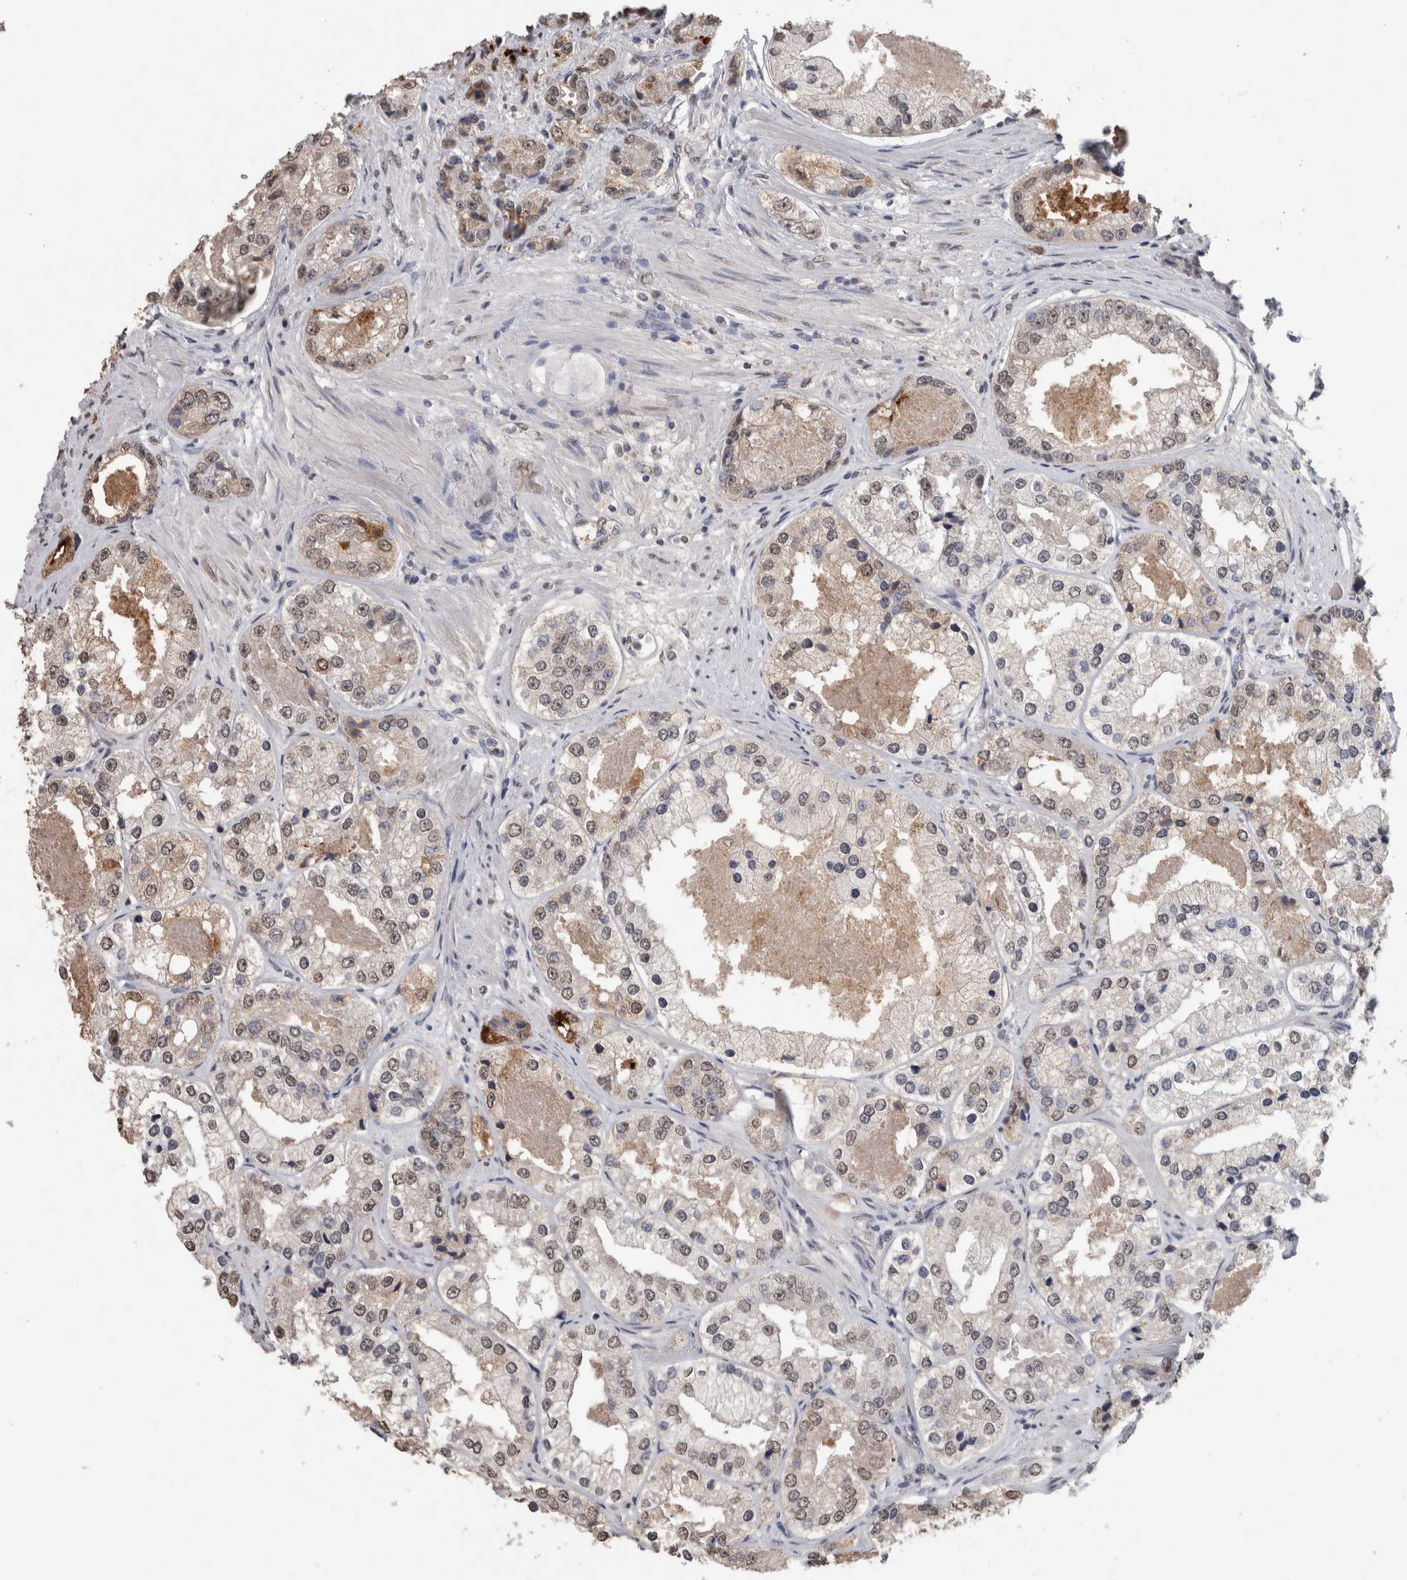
{"staining": {"intensity": "moderate", "quantity": "<25%", "location": "cytoplasmic/membranous"}, "tissue": "prostate cancer", "cell_type": "Tumor cells", "image_type": "cancer", "snomed": [{"axis": "morphology", "description": "Adenocarcinoma, High grade"}, {"axis": "topography", "description": "Prostate"}], "caption": "Prostate cancer (high-grade adenocarcinoma) stained with a protein marker reveals moderate staining in tumor cells.", "gene": "LTBP1", "patient": {"sex": "male", "age": 61}}